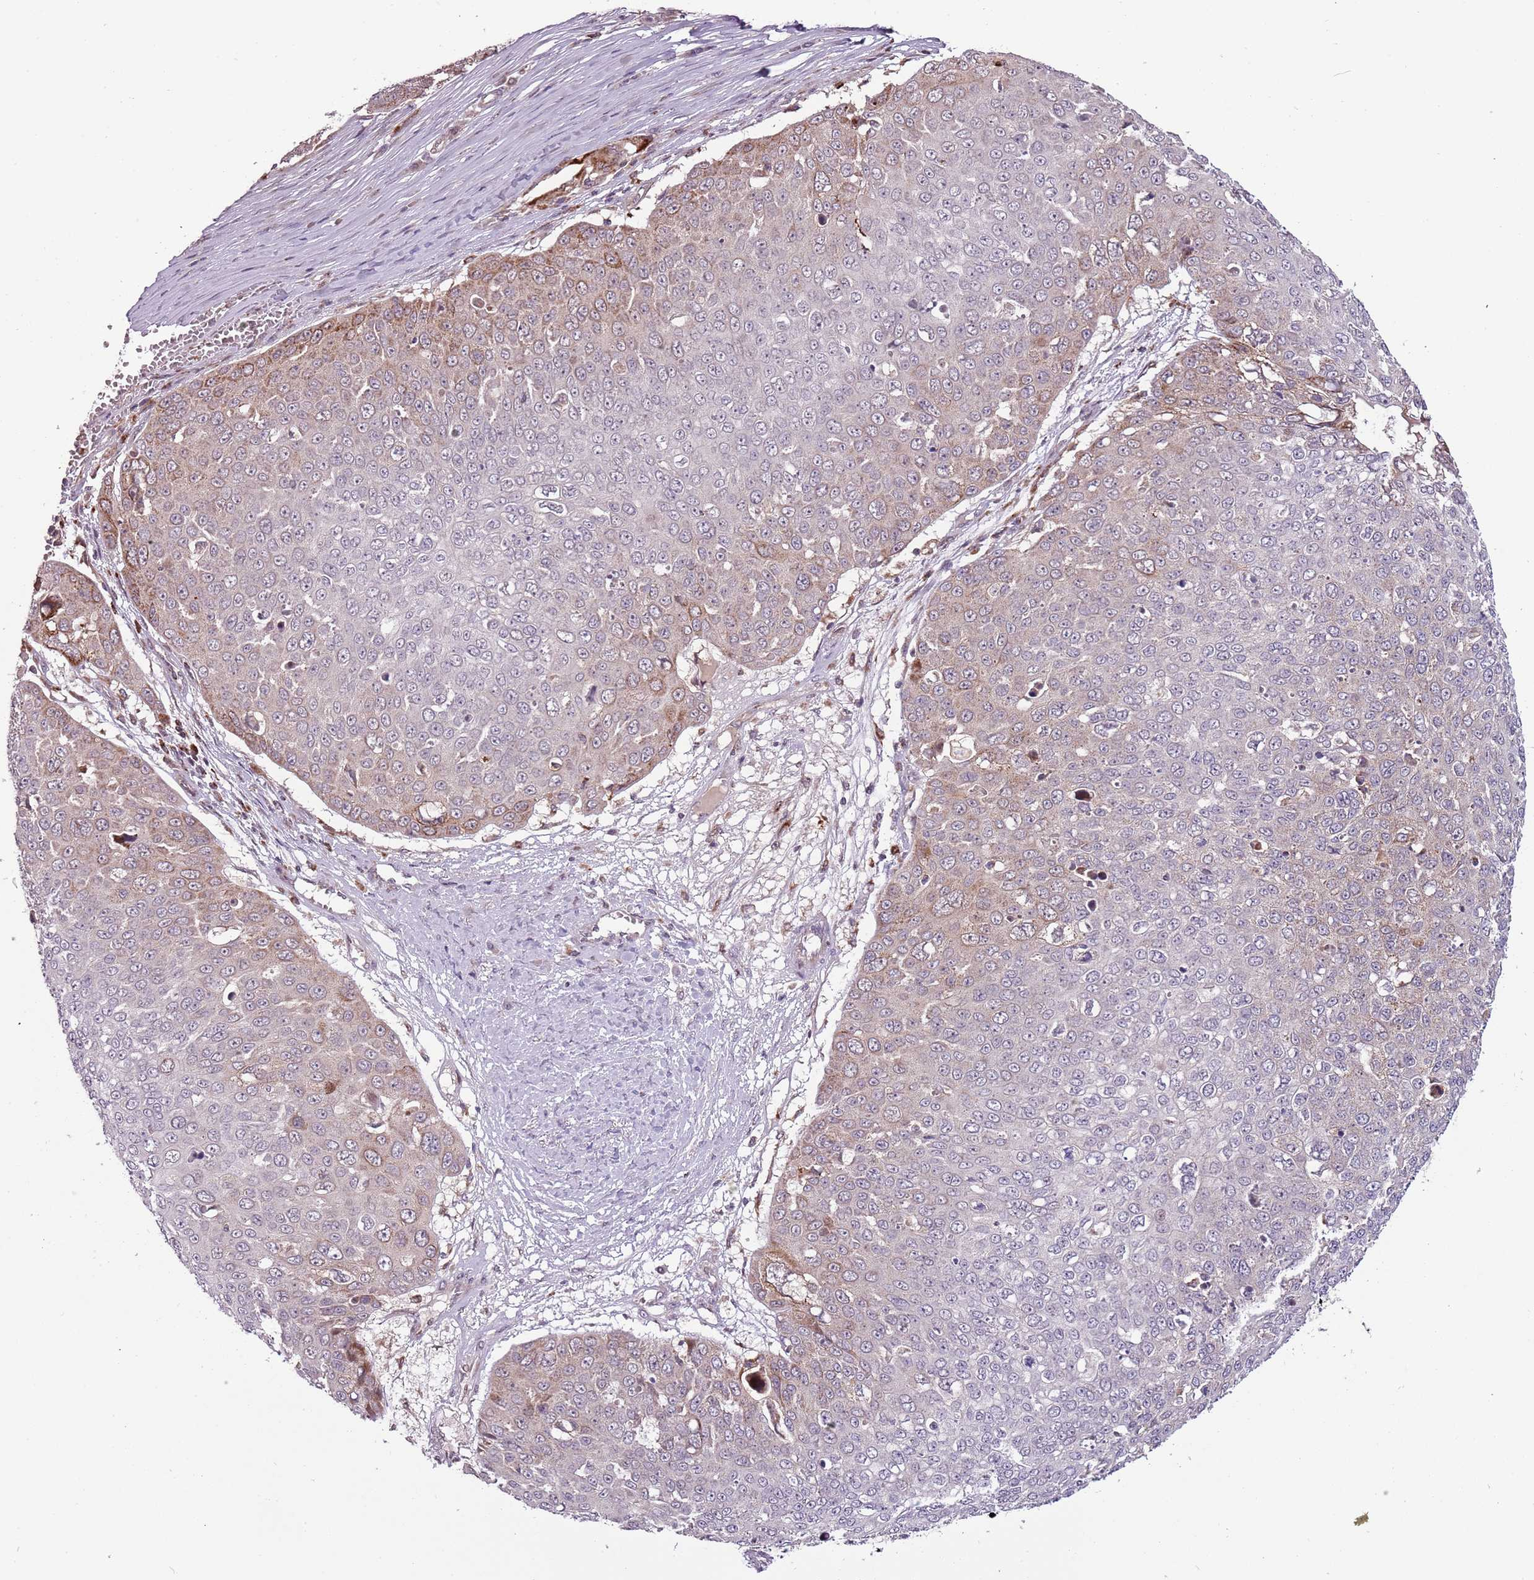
{"staining": {"intensity": "weak", "quantity": "<25%", "location": "cytoplasmic/membranous,nuclear"}, "tissue": "skin cancer", "cell_type": "Tumor cells", "image_type": "cancer", "snomed": [{"axis": "morphology", "description": "Squamous cell carcinoma, NOS"}, {"axis": "topography", "description": "Skin"}], "caption": "Immunohistochemical staining of skin squamous cell carcinoma reveals no significant staining in tumor cells. The staining was performed using DAB (3,3'-diaminobenzidine) to visualize the protein expression in brown, while the nuclei were stained in blue with hematoxylin (Magnification: 20x).", "gene": "ULK3", "patient": {"sex": "male", "age": 71}}